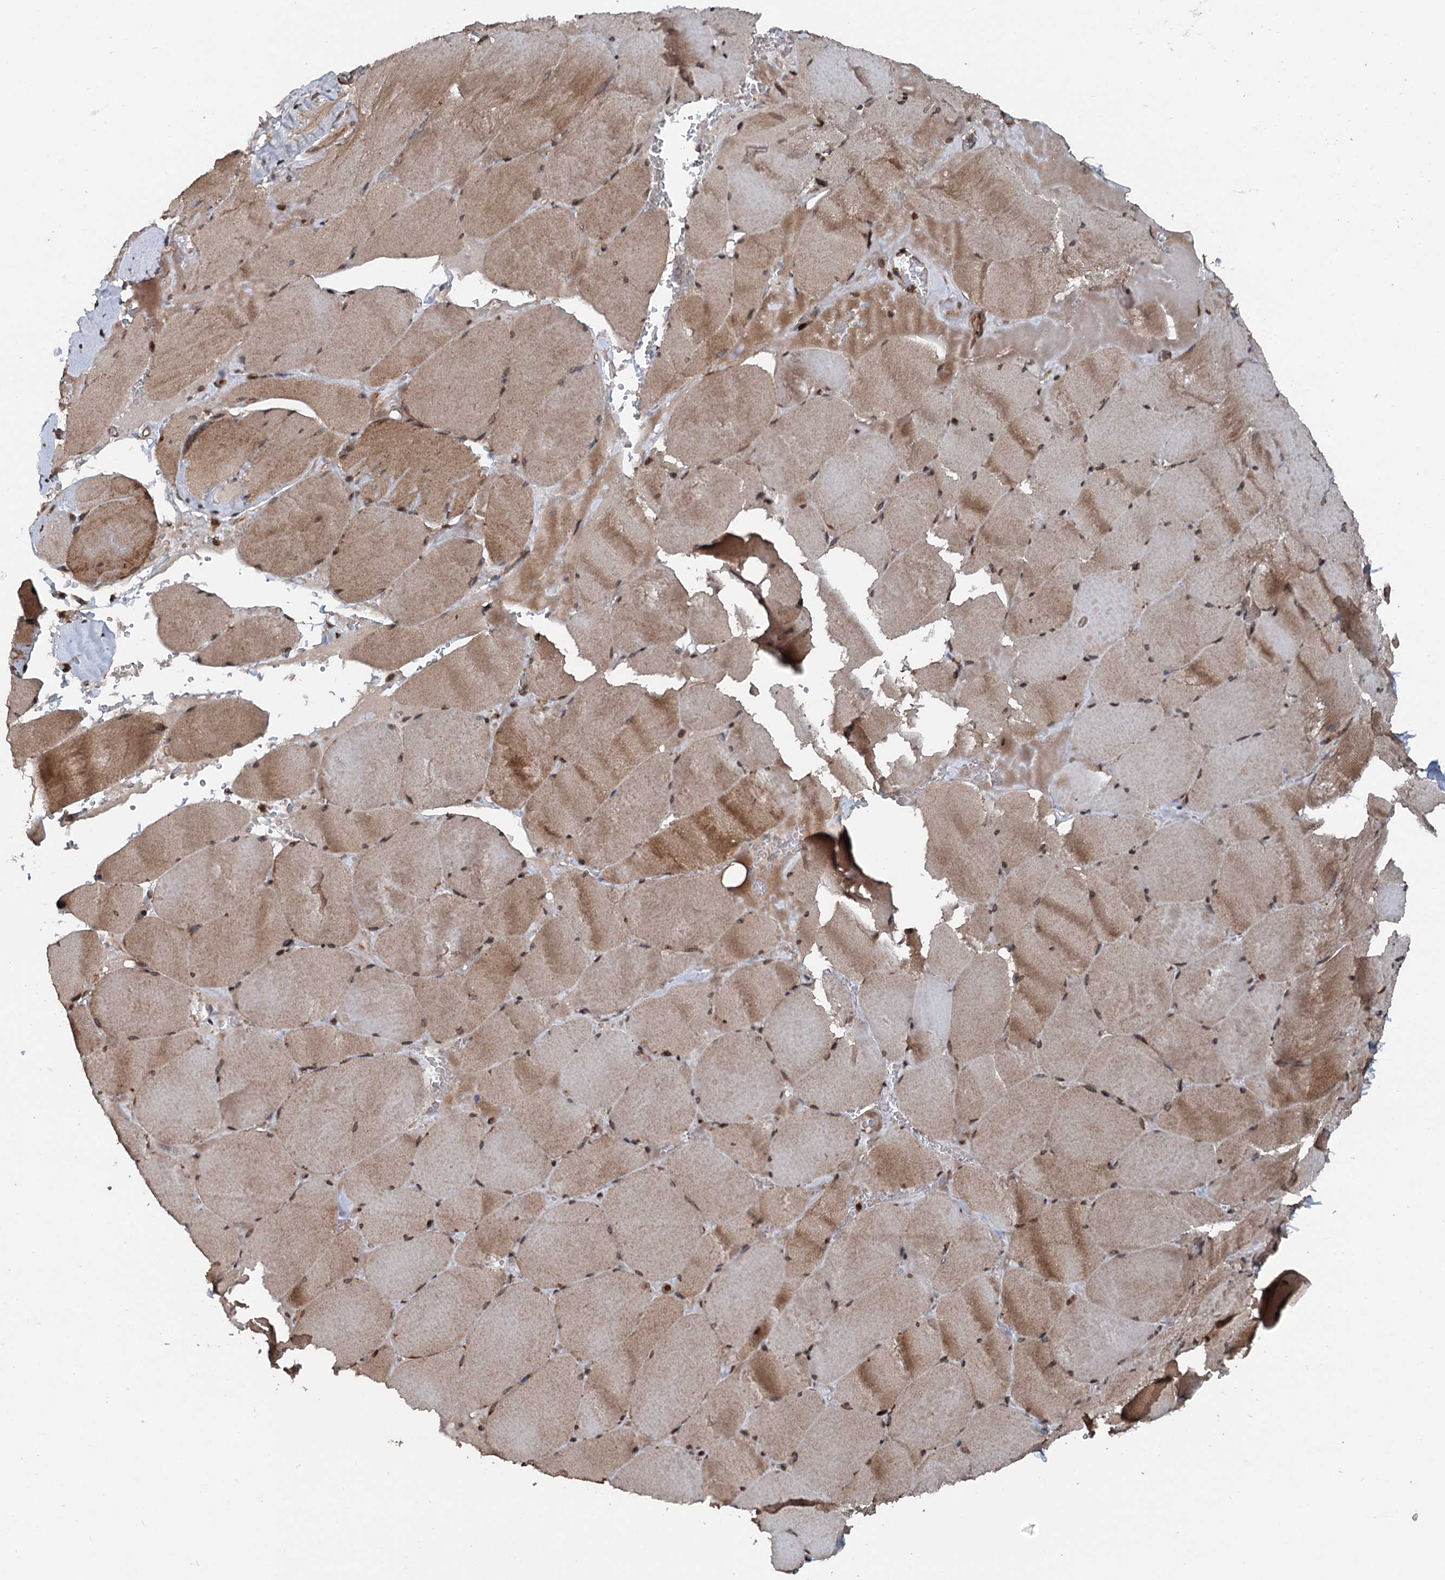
{"staining": {"intensity": "moderate", "quantity": ">75%", "location": "cytoplasmic/membranous,nuclear"}, "tissue": "skeletal muscle", "cell_type": "Myocytes", "image_type": "normal", "snomed": [{"axis": "morphology", "description": "Normal tissue, NOS"}, {"axis": "topography", "description": "Skeletal muscle"}, {"axis": "topography", "description": "Head-Neck"}], "caption": "Immunohistochemical staining of benign human skeletal muscle exhibits moderate cytoplasmic/membranous,nuclear protein staining in approximately >75% of myocytes.", "gene": "N4BP2L2", "patient": {"sex": "male", "age": 66}}